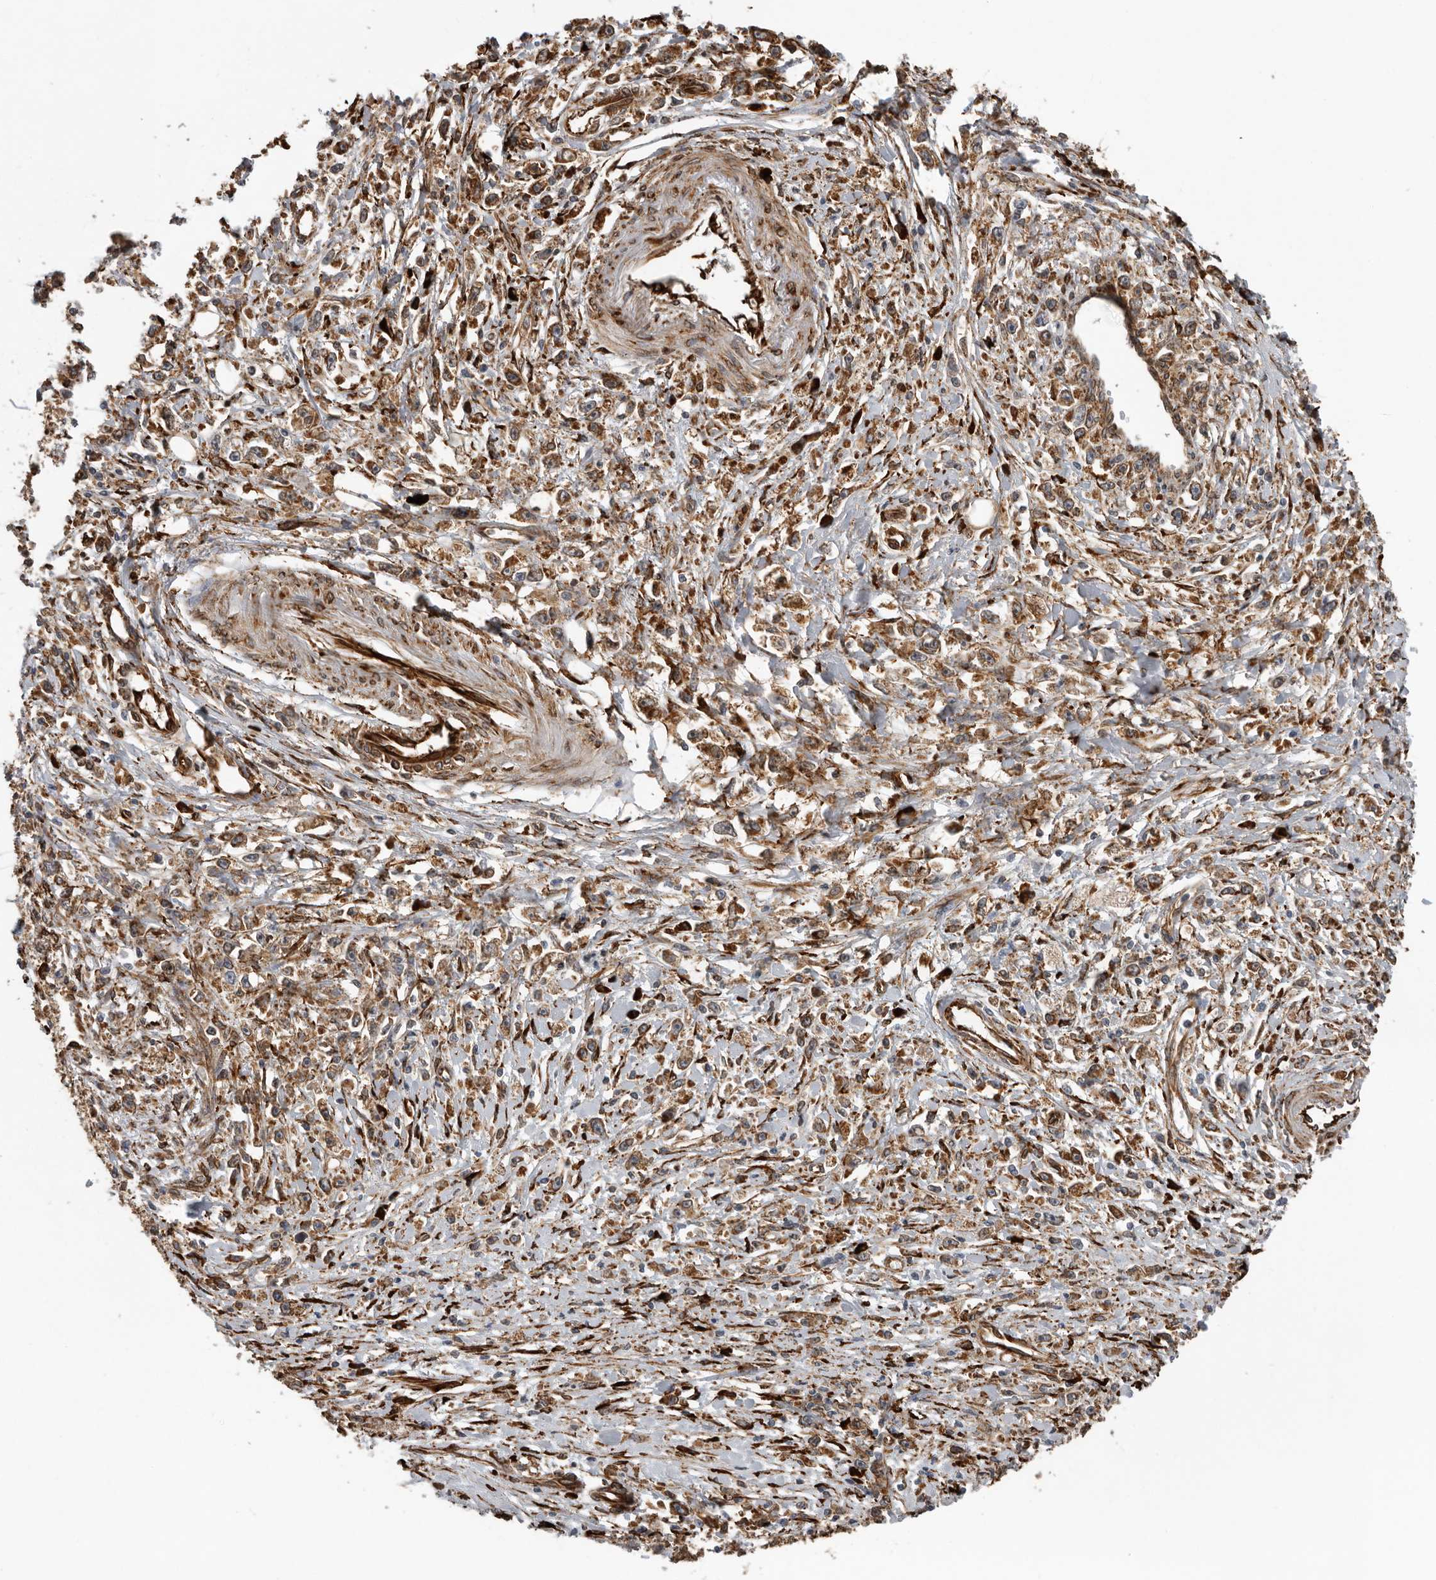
{"staining": {"intensity": "moderate", "quantity": ">75%", "location": "cytoplasmic/membranous"}, "tissue": "stomach cancer", "cell_type": "Tumor cells", "image_type": "cancer", "snomed": [{"axis": "morphology", "description": "Adenocarcinoma, NOS"}, {"axis": "topography", "description": "Stomach"}], "caption": "Protein expression analysis of human stomach cancer (adenocarcinoma) reveals moderate cytoplasmic/membranous staining in approximately >75% of tumor cells. (DAB IHC with brightfield microscopy, high magnification).", "gene": "CEP350", "patient": {"sex": "female", "age": 59}}